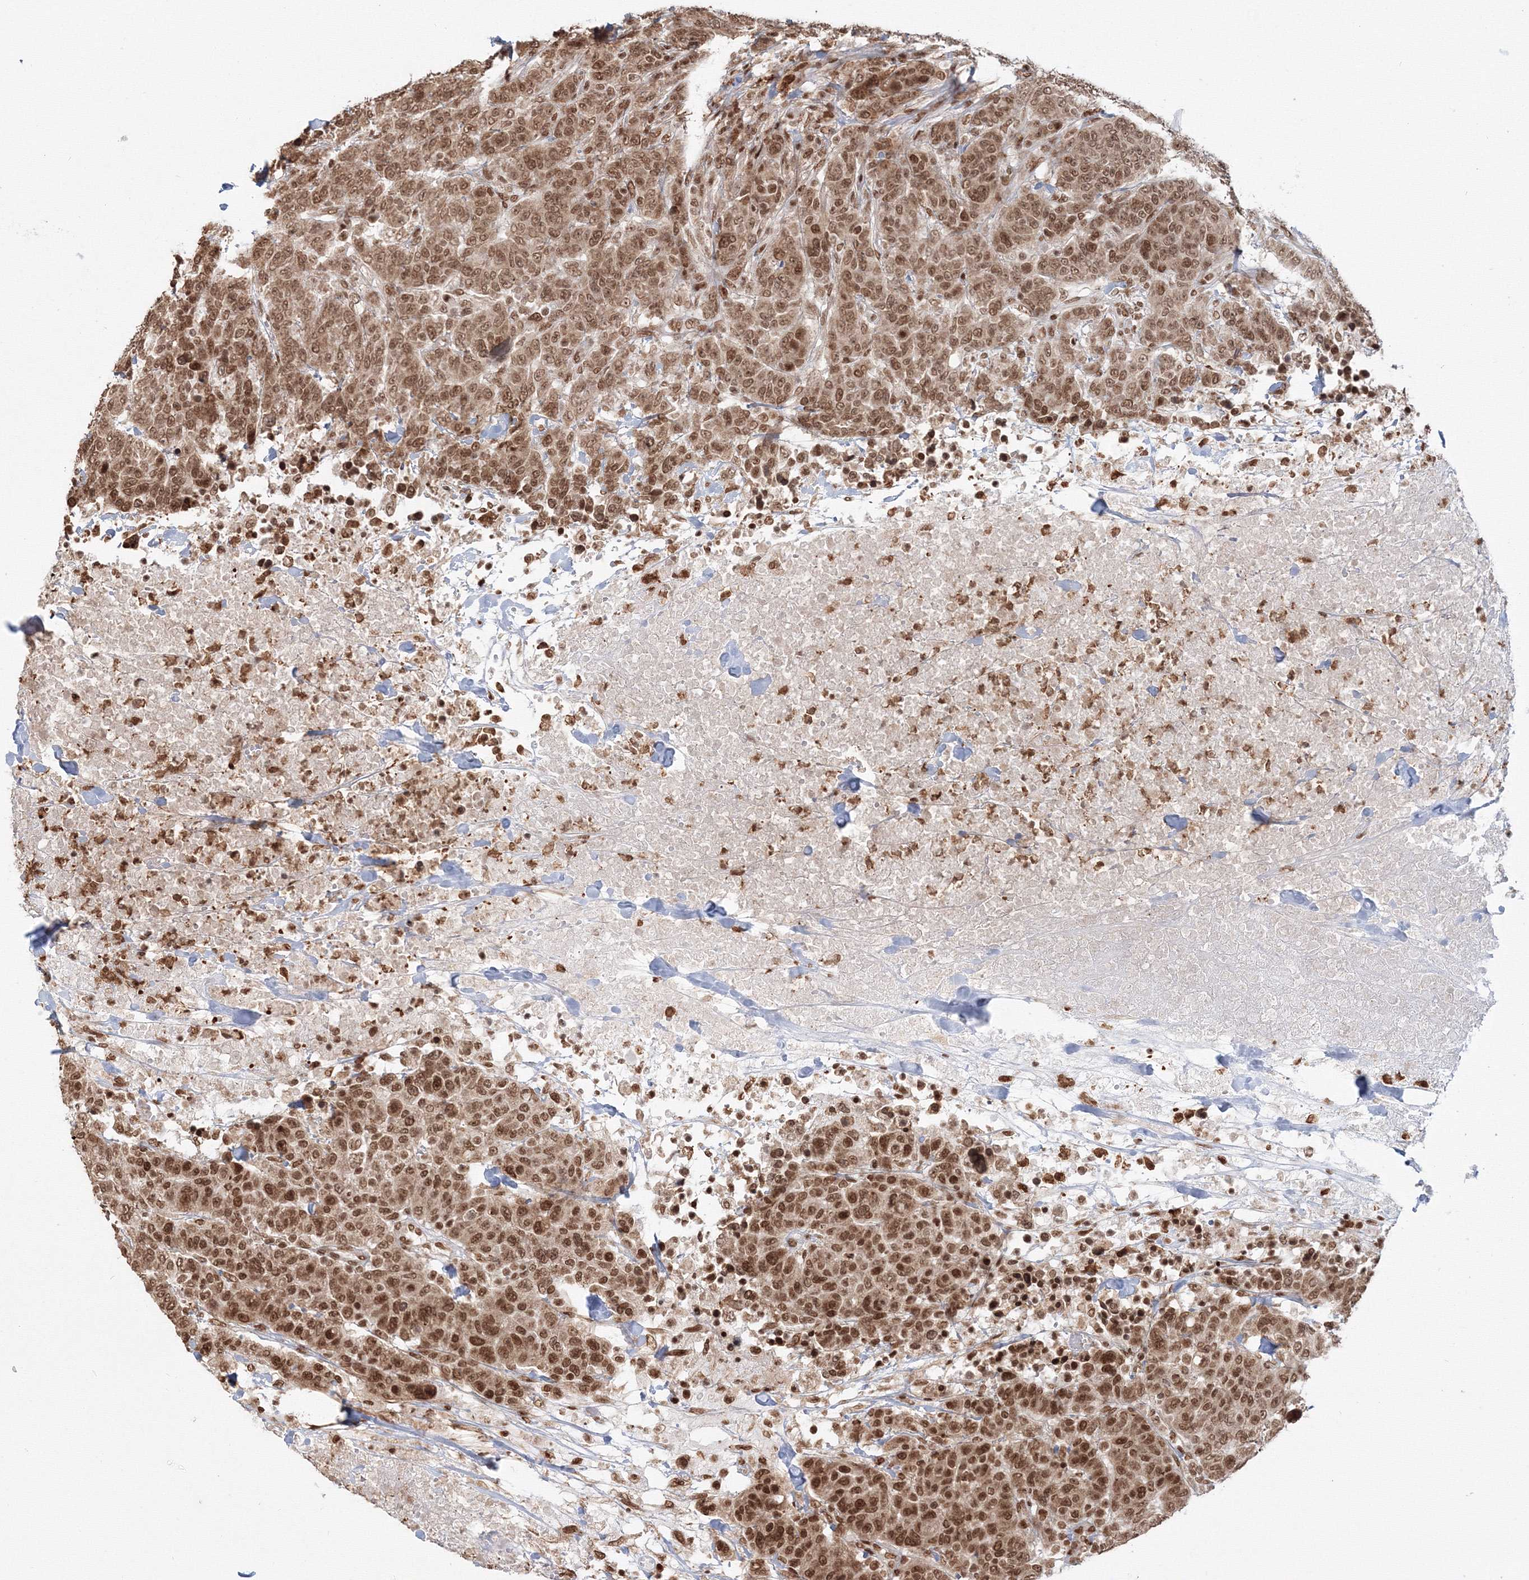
{"staining": {"intensity": "moderate", "quantity": ">75%", "location": "nuclear"}, "tissue": "breast cancer", "cell_type": "Tumor cells", "image_type": "cancer", "snomed": [{"axis": "morphology", "description": "Duct carcinoma"}, {"axis": "topography", "description": "Breast"}], "caption": "This is an image of IHC staining of invasive ductal carcinoma (breast), which shows moderate staining in the nuclear of tumor cells.", "gene": "KIF20A", "patient": {"sex": "female", "age": 37}}